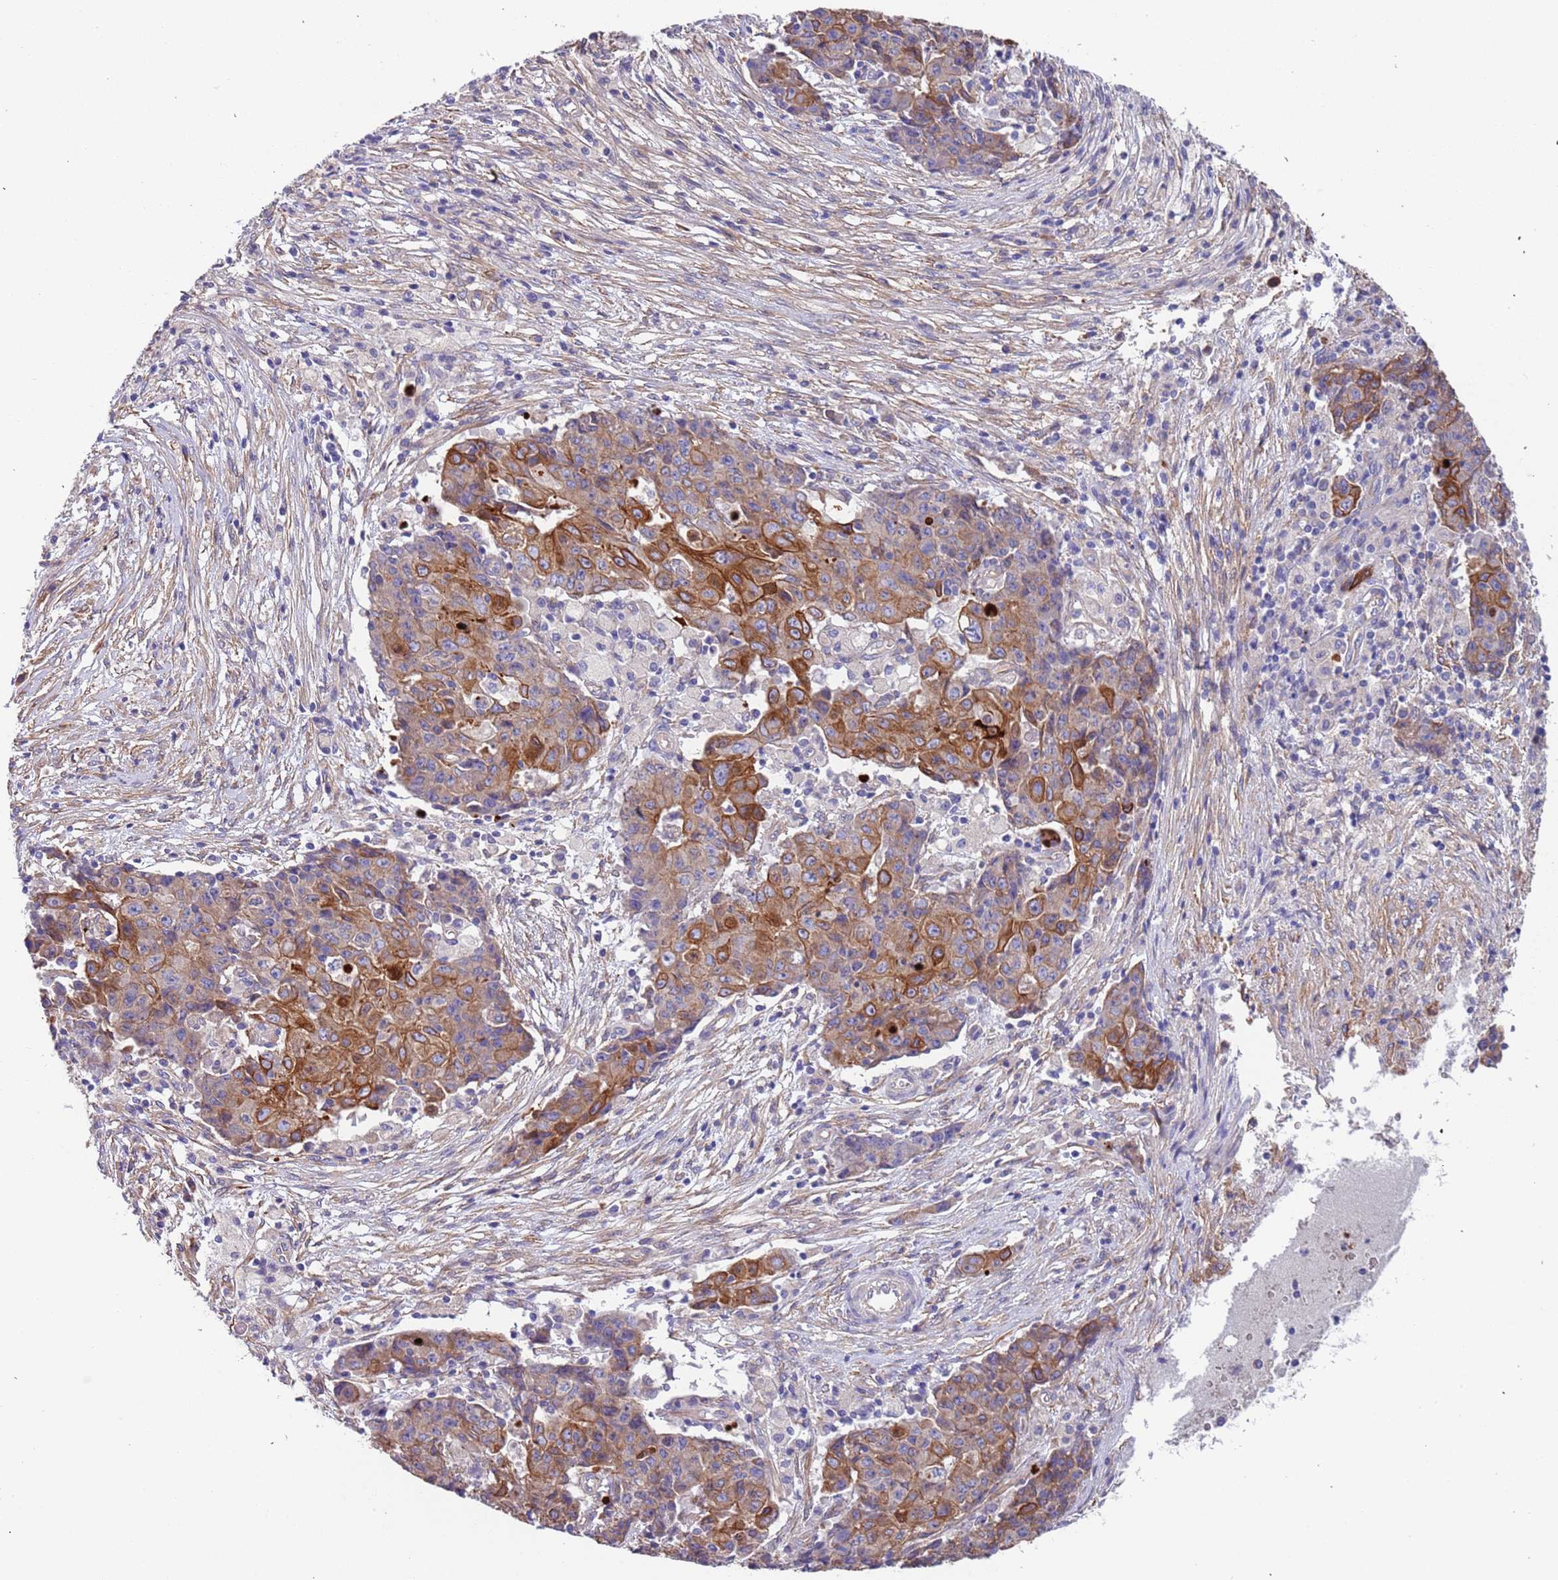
{"staining": {"intensity": "moderate", "quantity": "25%-75%", "location": "cytoplasmic/membranous"}, "tissue": "ovarian cancer", "cell_type": "Tumor cells", "image_type": "cancer", "snomed": [{"axis": "morphology", "description": "Carcinoma, endometroid"}, {"axis": "topography", "description": "Ovary"}], "caption": "Protein expression analysis of endometroid carcinoma (ovarian) displays moderate cytoplasmic/membranous expression in about 25%-75% of tumor cells.", "gene": "LAMB4", "patient": {"sex": "female", "age": 42}}